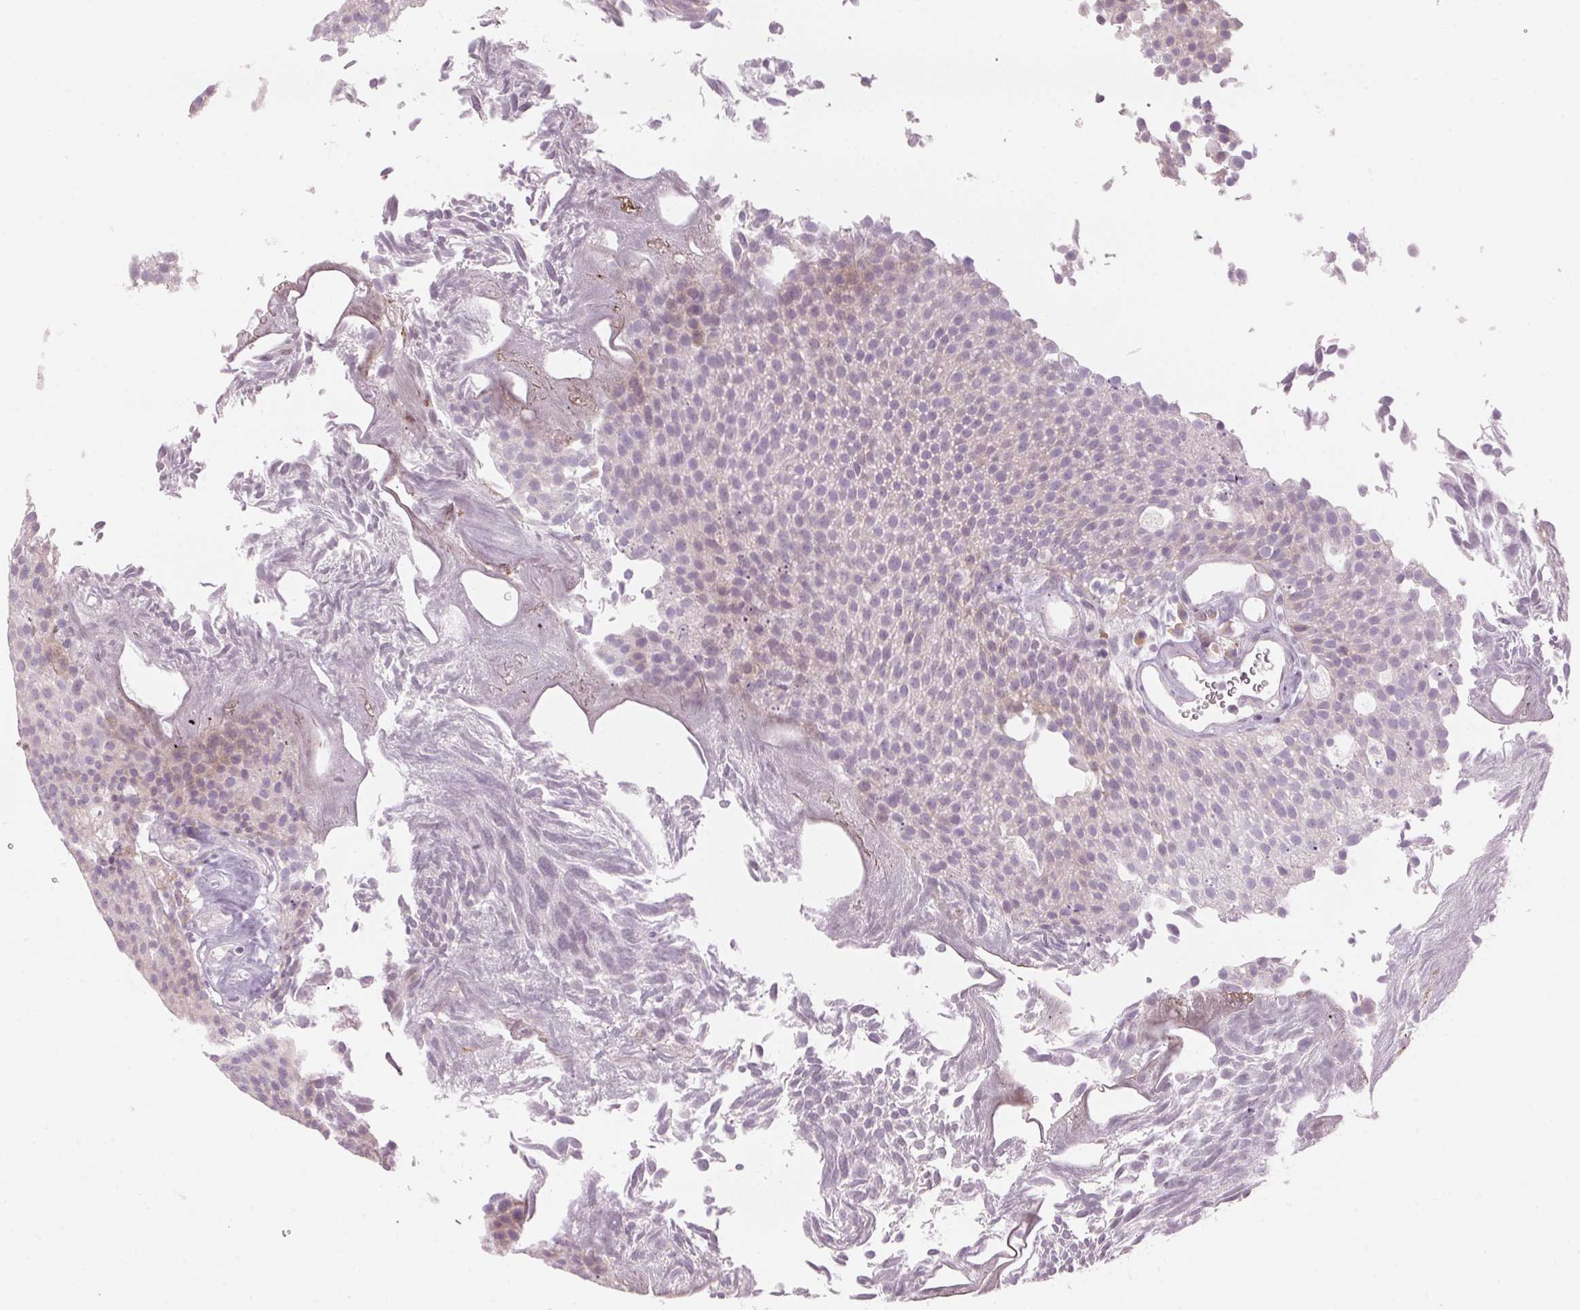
{"staining": {"intensity": "negative", "quantity": "none", "location": "none"}, "tissue": "urothelial cancer", "cell_type": "Tumor cells", "image_type": "cancer", "snomed": [{"axis": "morphology", "description": "Urothelial carcinoma, Low grade"}, {"axis": "topography", "description": "Urinary bladder"}], "caption": "Low-grade urothelial carcinoma was stained to show a protein in brown. There is no significant positivity in tumor cells.", "gene": "GNMT", "patient": {"sex": "female", "age": 79}}